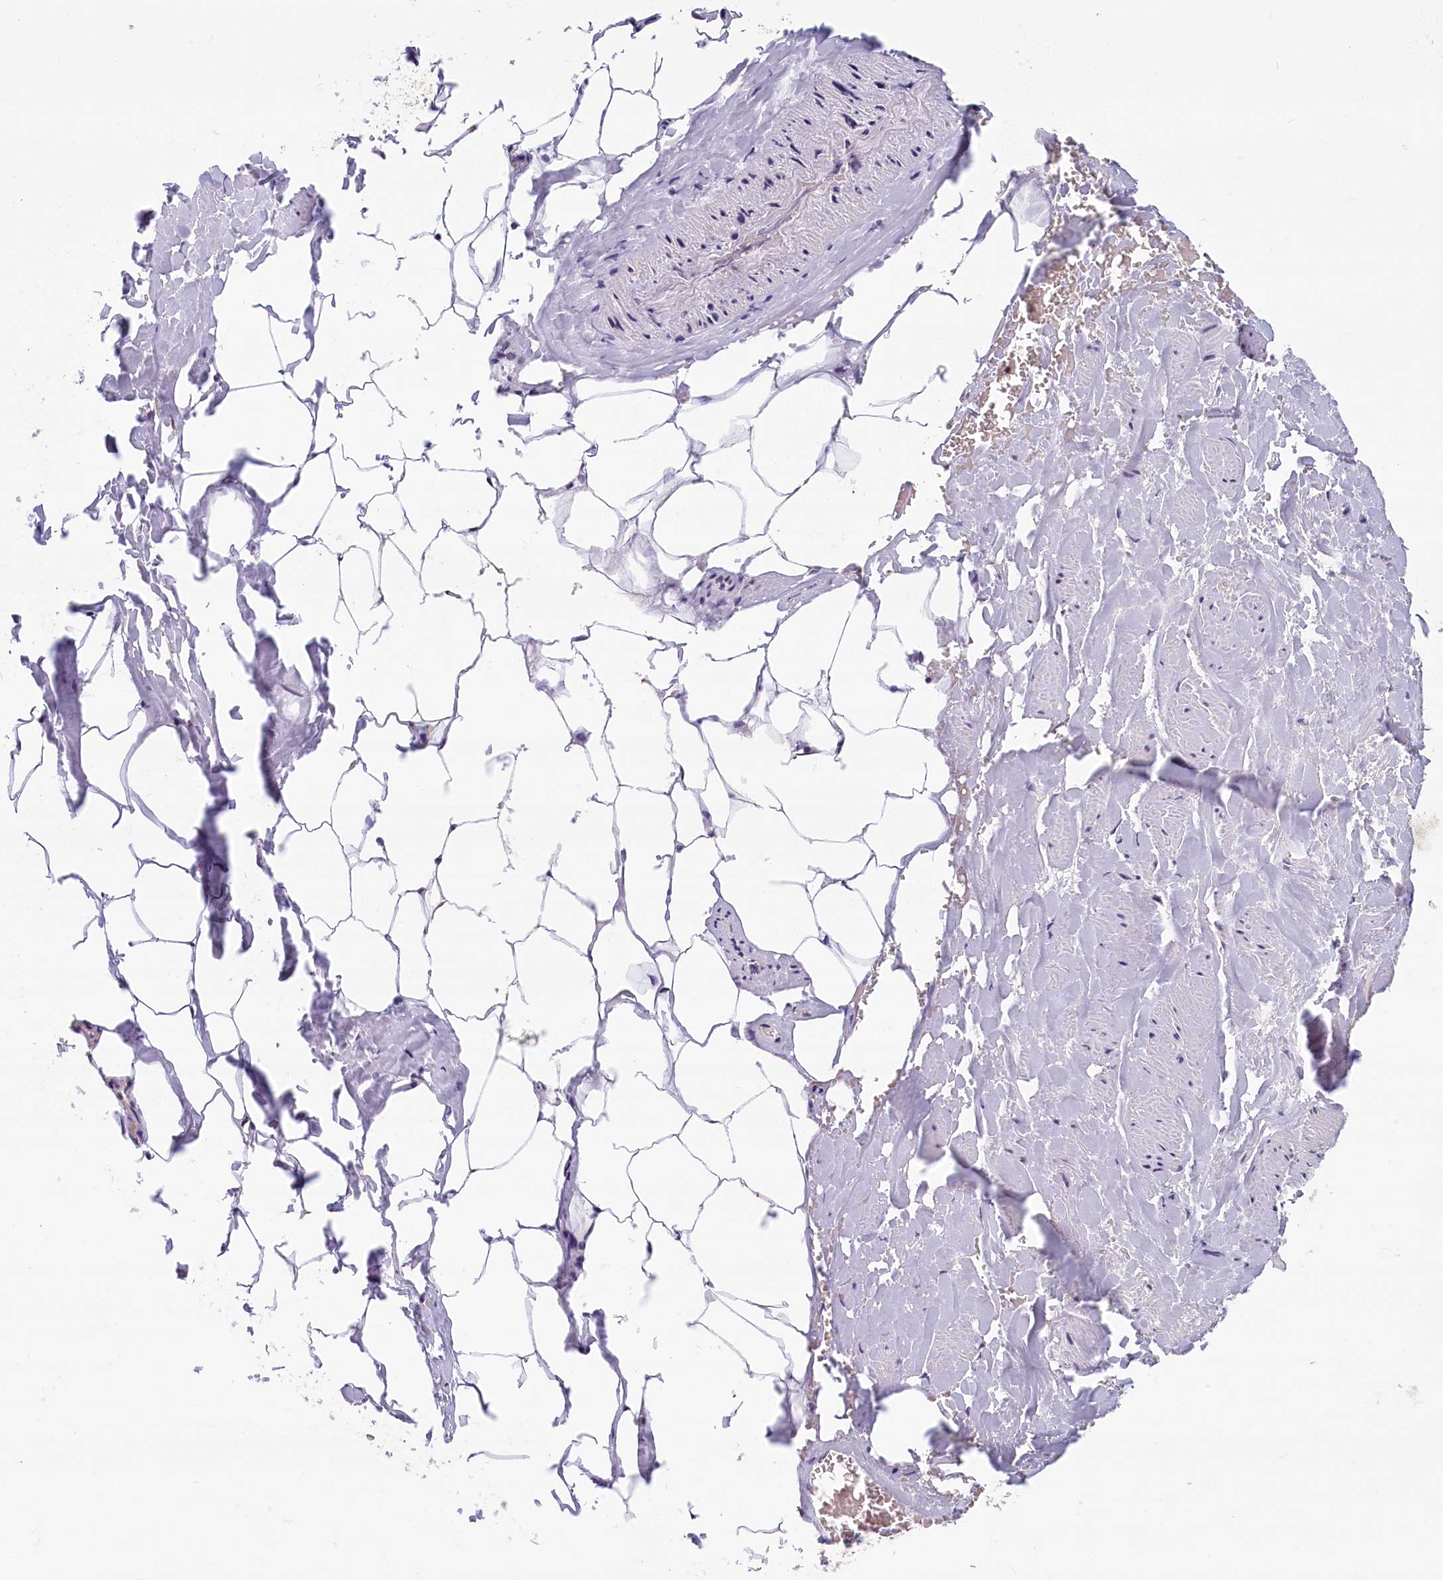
{"staining": {"intensity": "moderate", "quantity": "25%-75%", "location": "nuclear"}, "tissue": "adipose tissue", "cell_type": "Adipocytes", "image_type": "normal", "snomed": [{"axis": "morphology", "description": "Normal tissue, NOS"}, {"axis": "morphology", "description": "Adenocarcinoma, Low grade"}, {"axis": "topography", "description": "Prostate"}, {"axis": "topography", "description": "Peripheral nerve tissue"}], "caption": "Protein expression analysis of benign adipose tissue reveals moderate nuclear expression in approximately 25%-75% of adipocytes.", "gene": "KCNK6", "patient": {"sex": "male", "age": 63}}